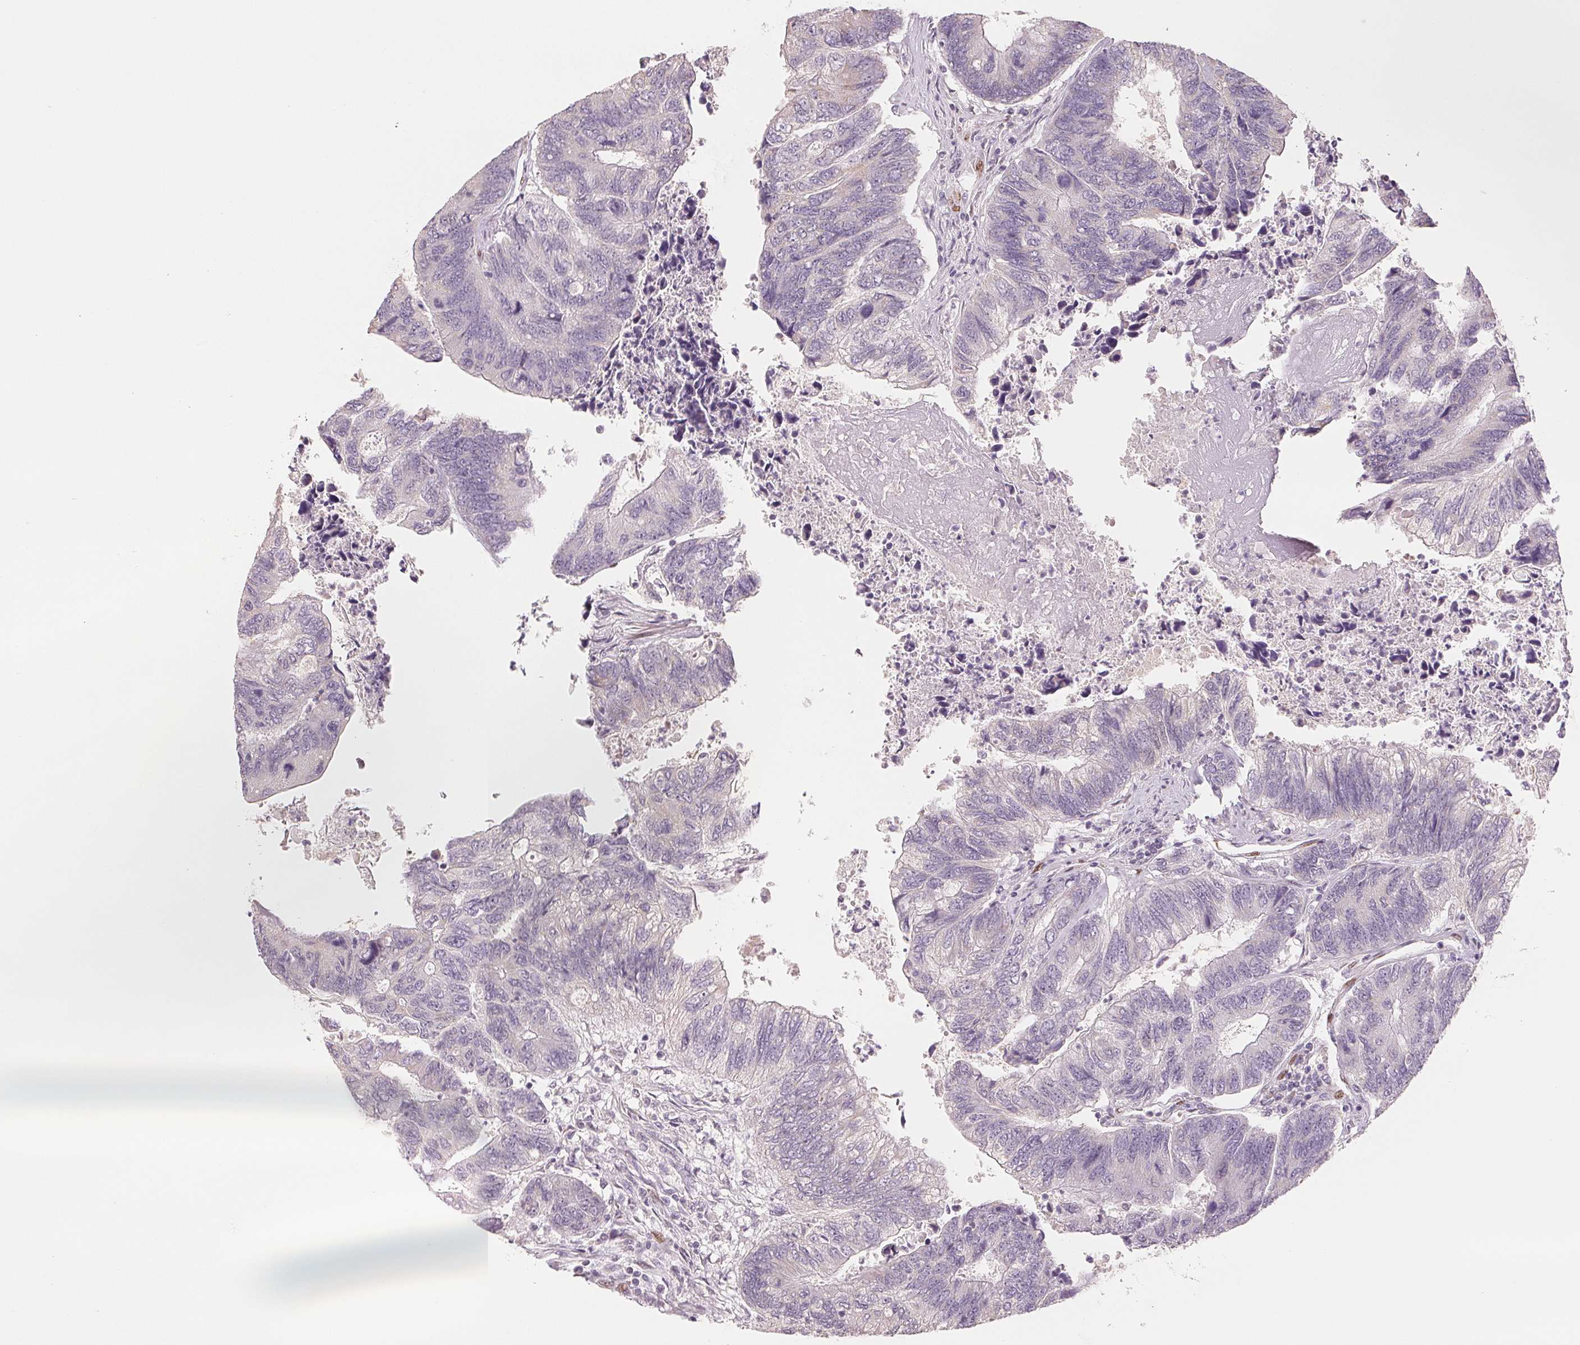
{"staining": {"intensity": "negative", "quantity": "none", "location": "none"}, "tissue": "colorectal cancer", "cell_type": "Tumor cells", "image_type": "cancer", "snomed": [{"axis": "morphology", "description": "Adenocarcinoma, NOS"}, {"axis": "topography", "description": "Colon"}], "caption": "This histopathology image is of colorectal cancer stained with immunohistochemistry (IHC) to label a protein in brown with the nuclei are counter-stained blue. There is no positivity in tumor cells.", "gene": "SMARCD3", "patient": {"sex": "female", "age": 67}}